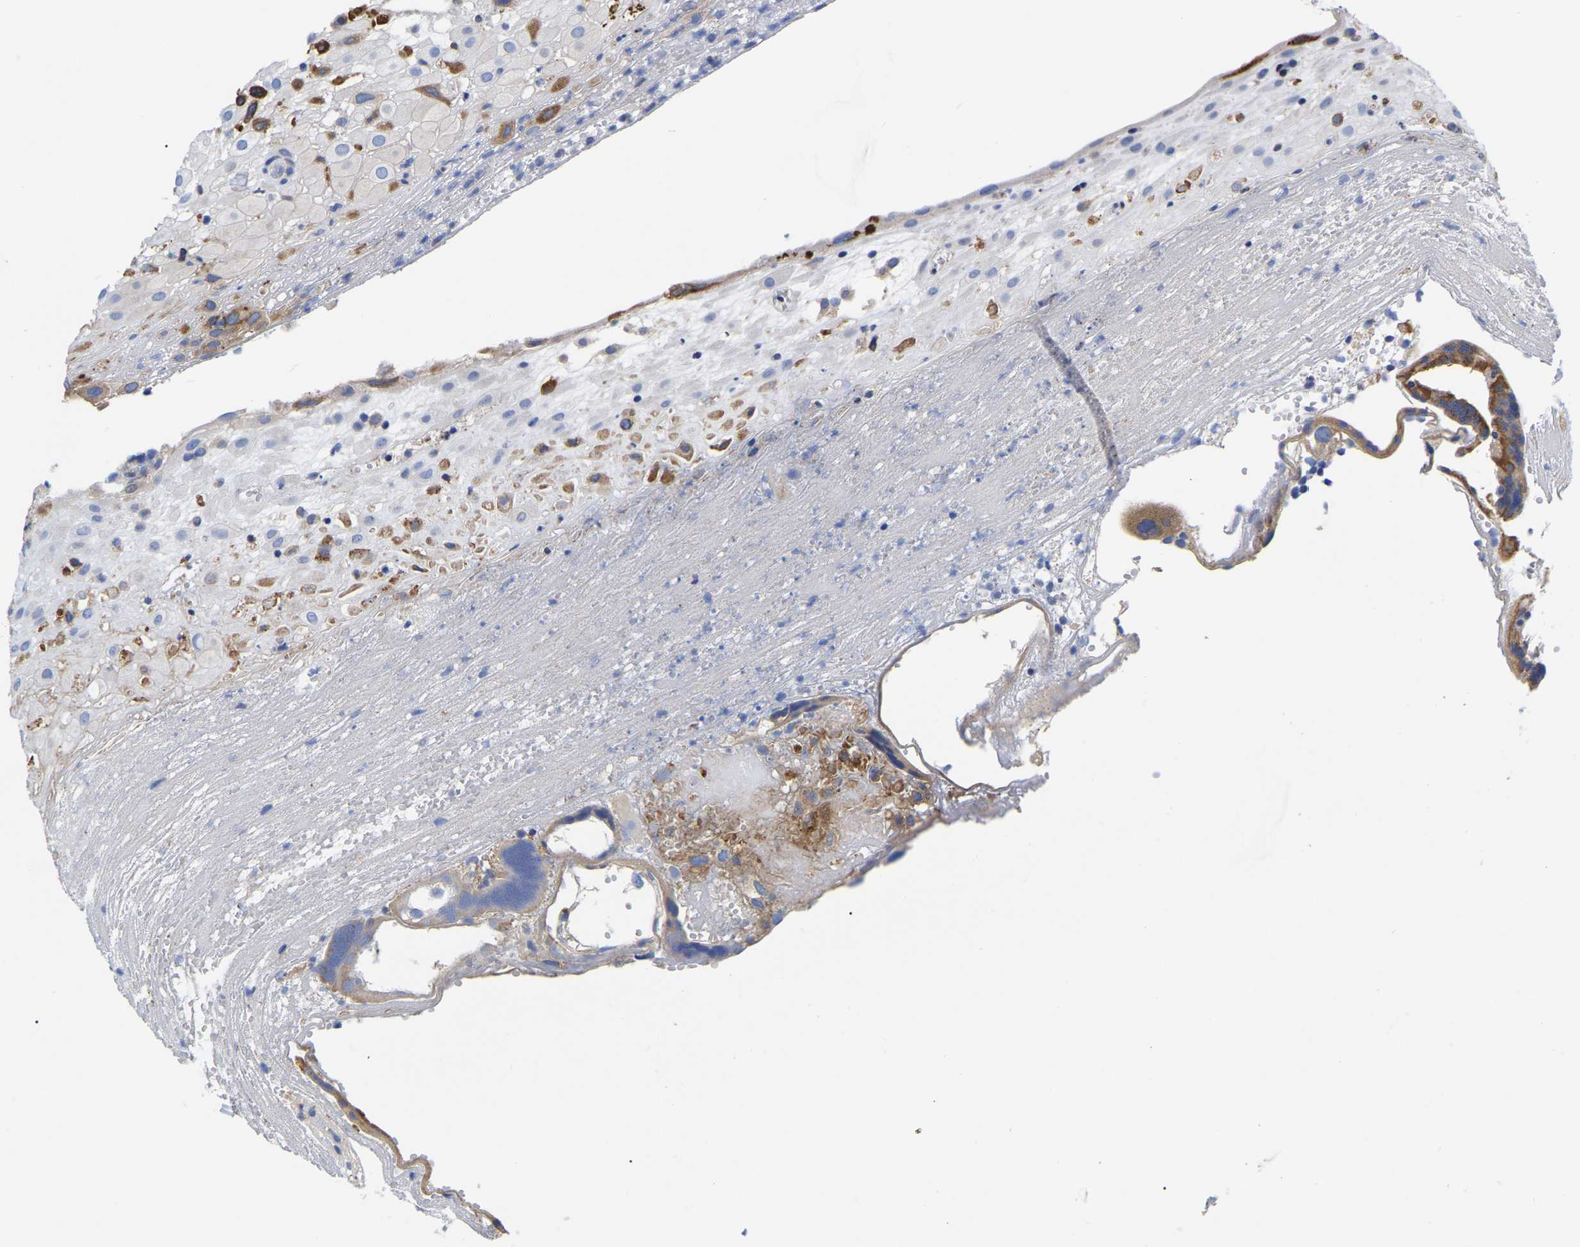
{"staining": {"intensity": "moderate", "quantity": "<25%", "location": "cytoplasmic/membranous"}, "tissue": "placenta", "cell_type": "Decidual cells", "image_type": "normal", "snomed": [{"axis": "morphology", "description": "Normal tissue, NOS"}, {"axis": "topography", "description": "Placenta"}], "caption": "This image displays immunohistochemistry staining of normal placenta, with low moderate cytoplasmic/membranous positivity in approximately <25% of decidual cells.", "gene": "CFAP298", "patient": {"sex": "female", "age": 18}}